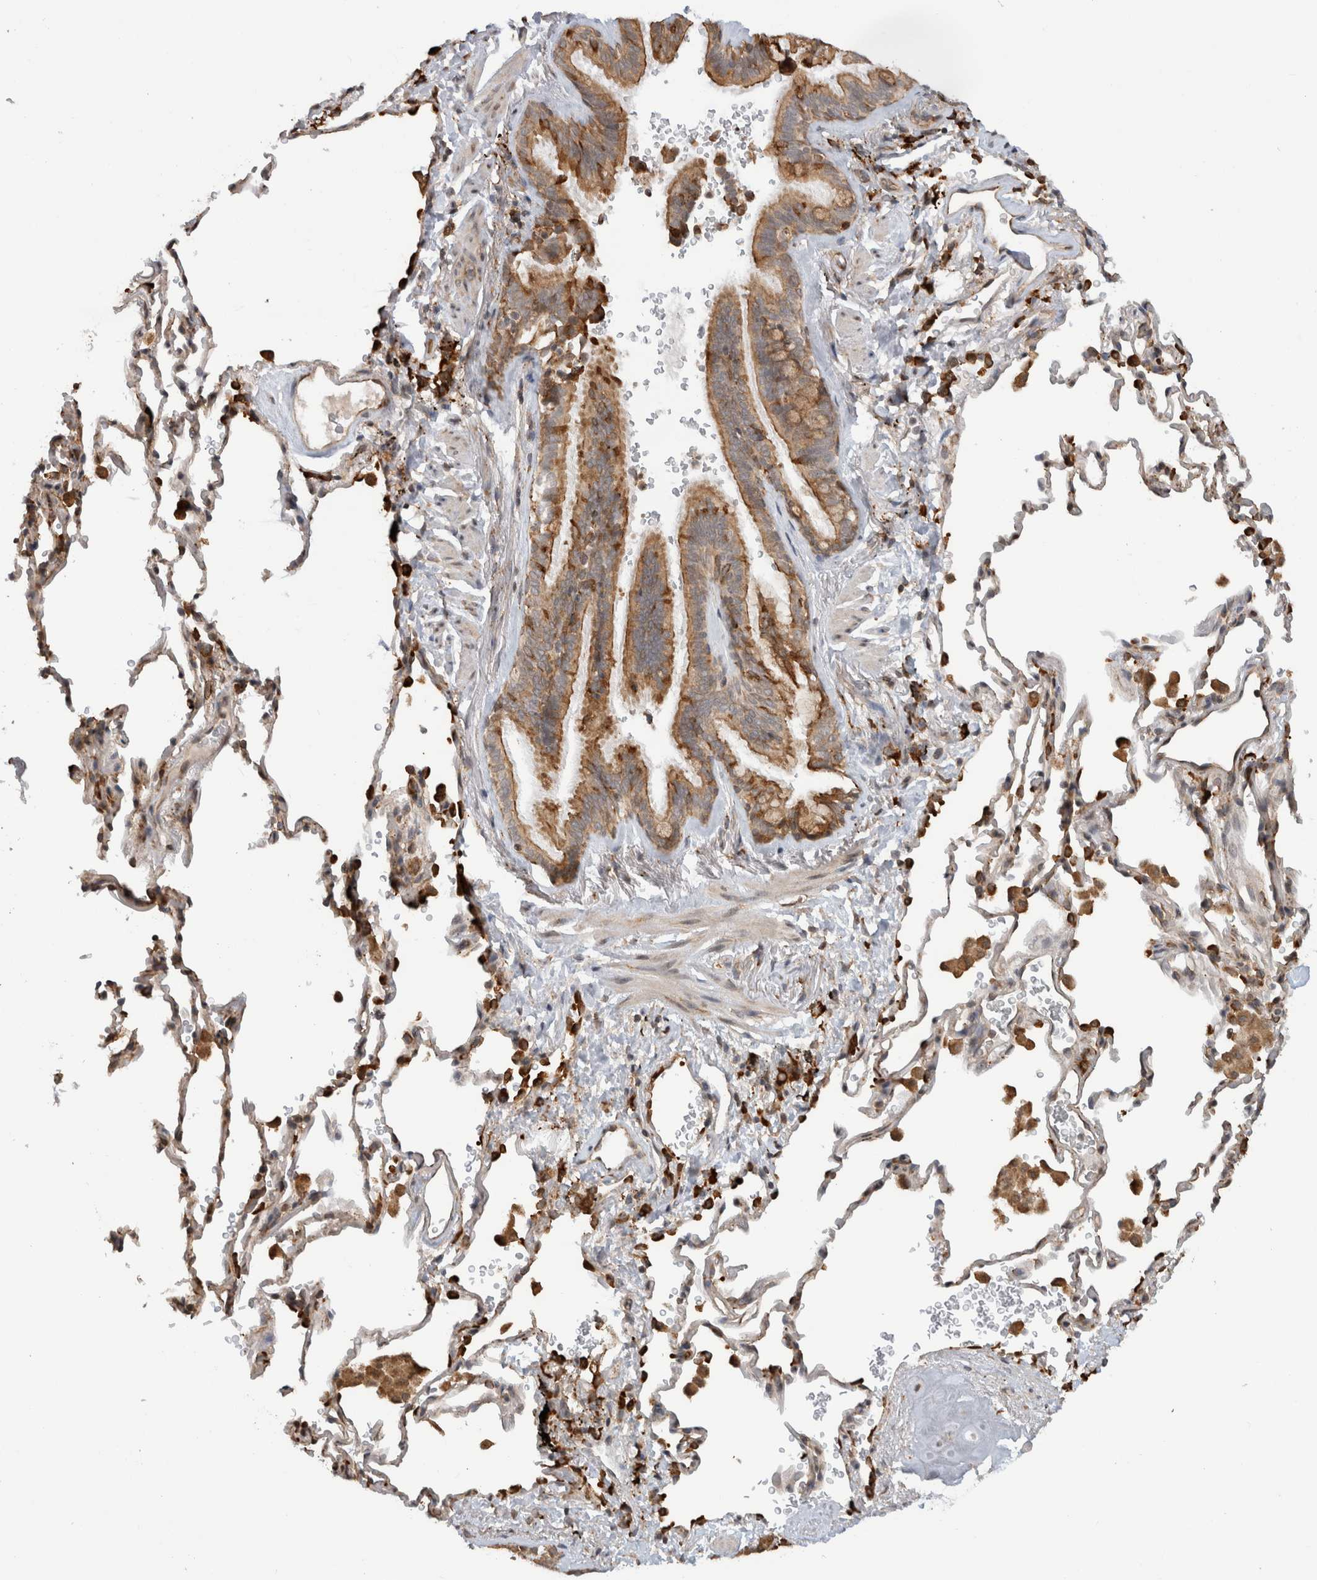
{"staining": {"intensity": "moderate", "quantity": ">75%", "location": "cytoplasmic/membranous"}, "tissue": "bronchus", "cell_type": "Respiratory epithelial cells", "image_type": "normal", "snomed": [{"axis": "morphology", "description": "Normal tissue, NOS"}, {"axis": "morphology", "description": "Inflammation, NOS"}, {"axis": "topography", "description": "Bronchus"}], "caption": "Moderate cytoplasmic/membranous protein expression is appreciated in approximately >75% of respiratory epithelial cells in bronchus. Nuclei are stained in blue.", "gene": "MS4A7", "patient": {"sex": "male", "age": 69}}